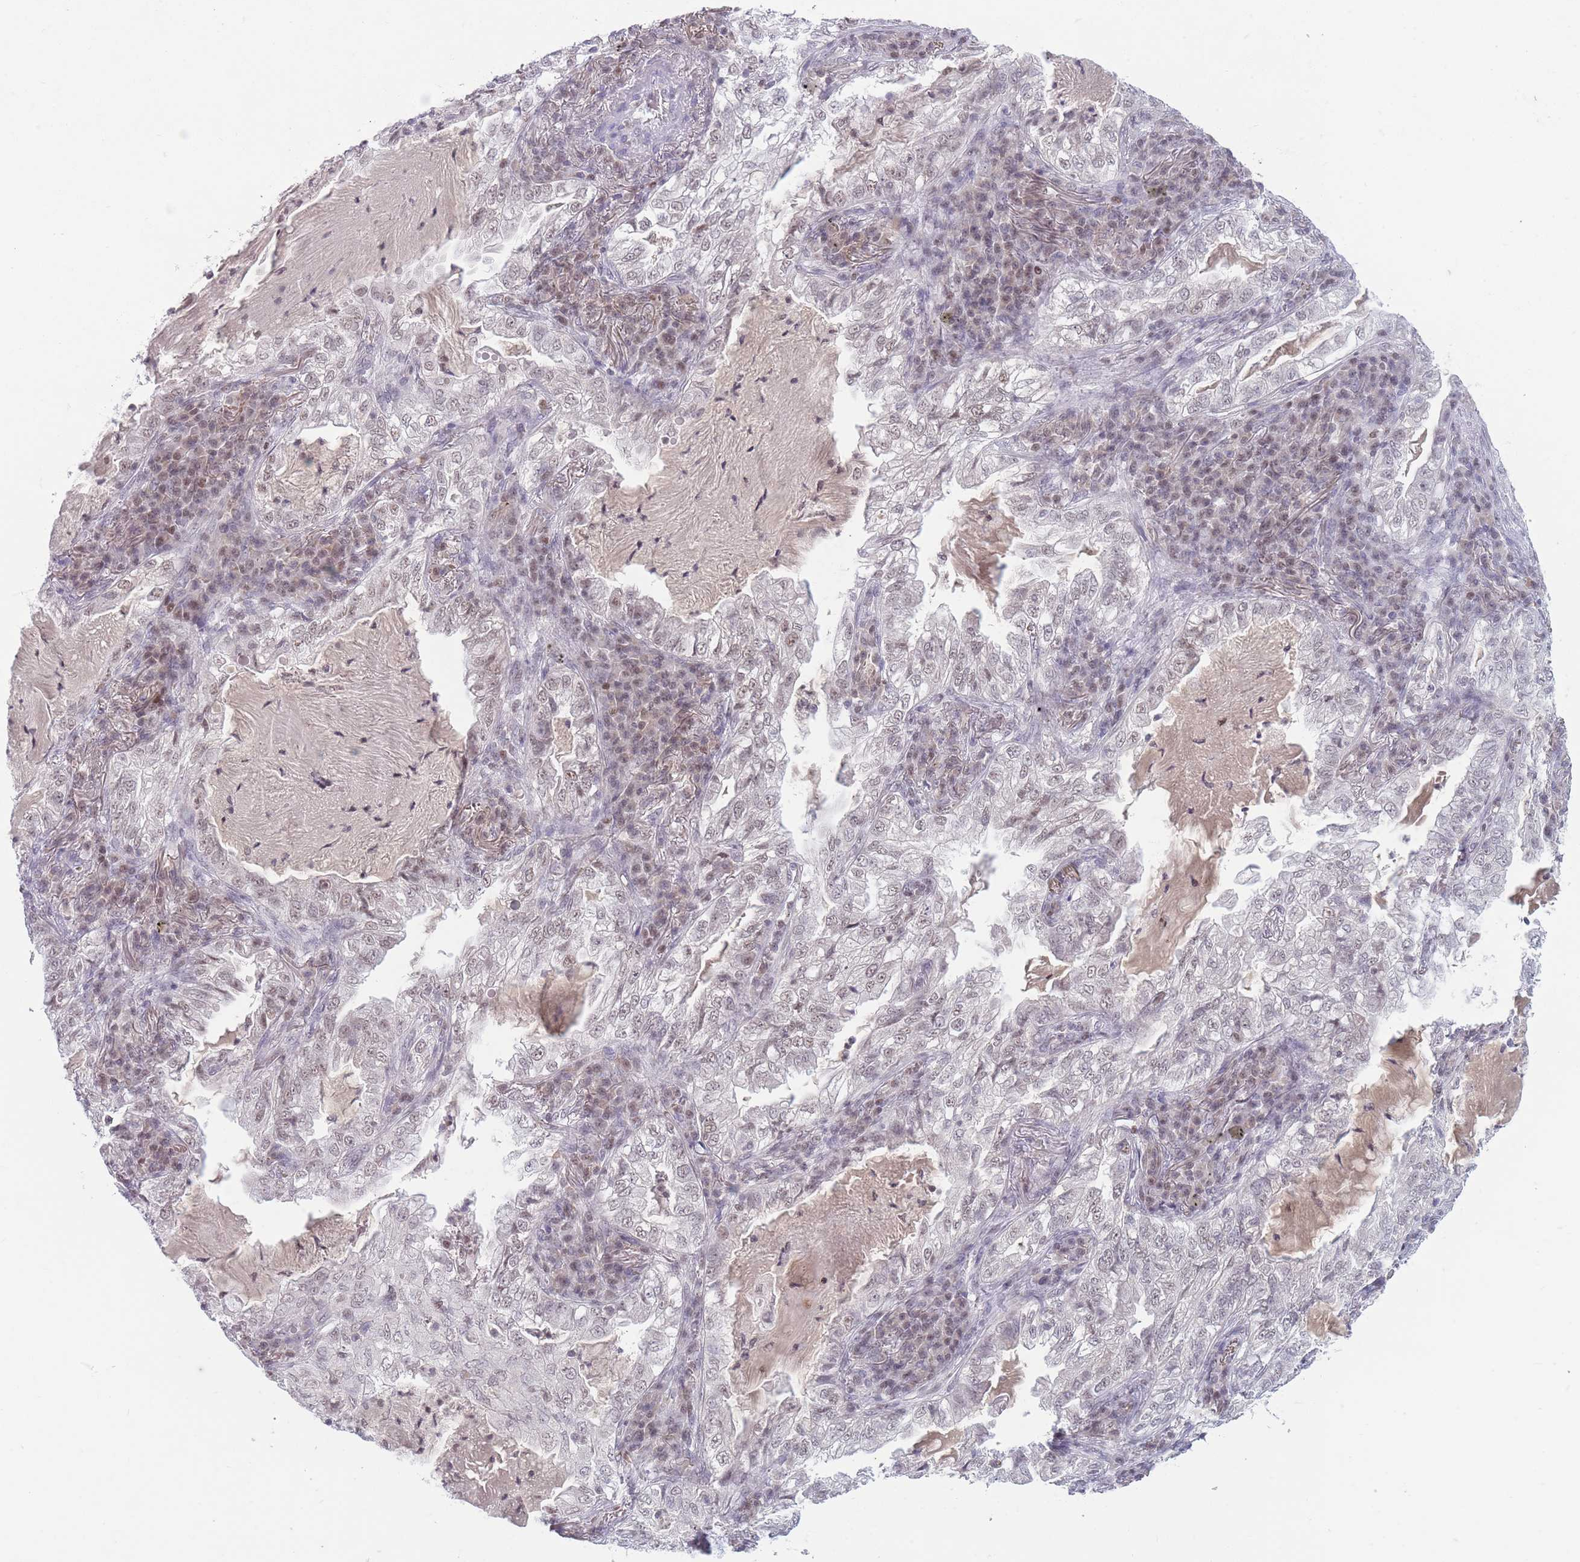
{"staining": {"intensity": "weak", "quantity": "25%-75%", "location": "nuclear"}, "tissue": "lung cancer", "cell_type": "Tumor cells", "image_type": "cancer", "snomed": [{"axis": "morphology", "description": "Adenocarcinoma, NOS"}, {"axis": "topography", "description": "Lung"}], "caption": "Weak nuclear expression for a protein is present in approximately 25%-75% of tumor cells of lung adenocarcinoma using immunohistochemistry (IHC).", "gene": "ARID3B", "patient": {"sex": "female", "age": 73}}